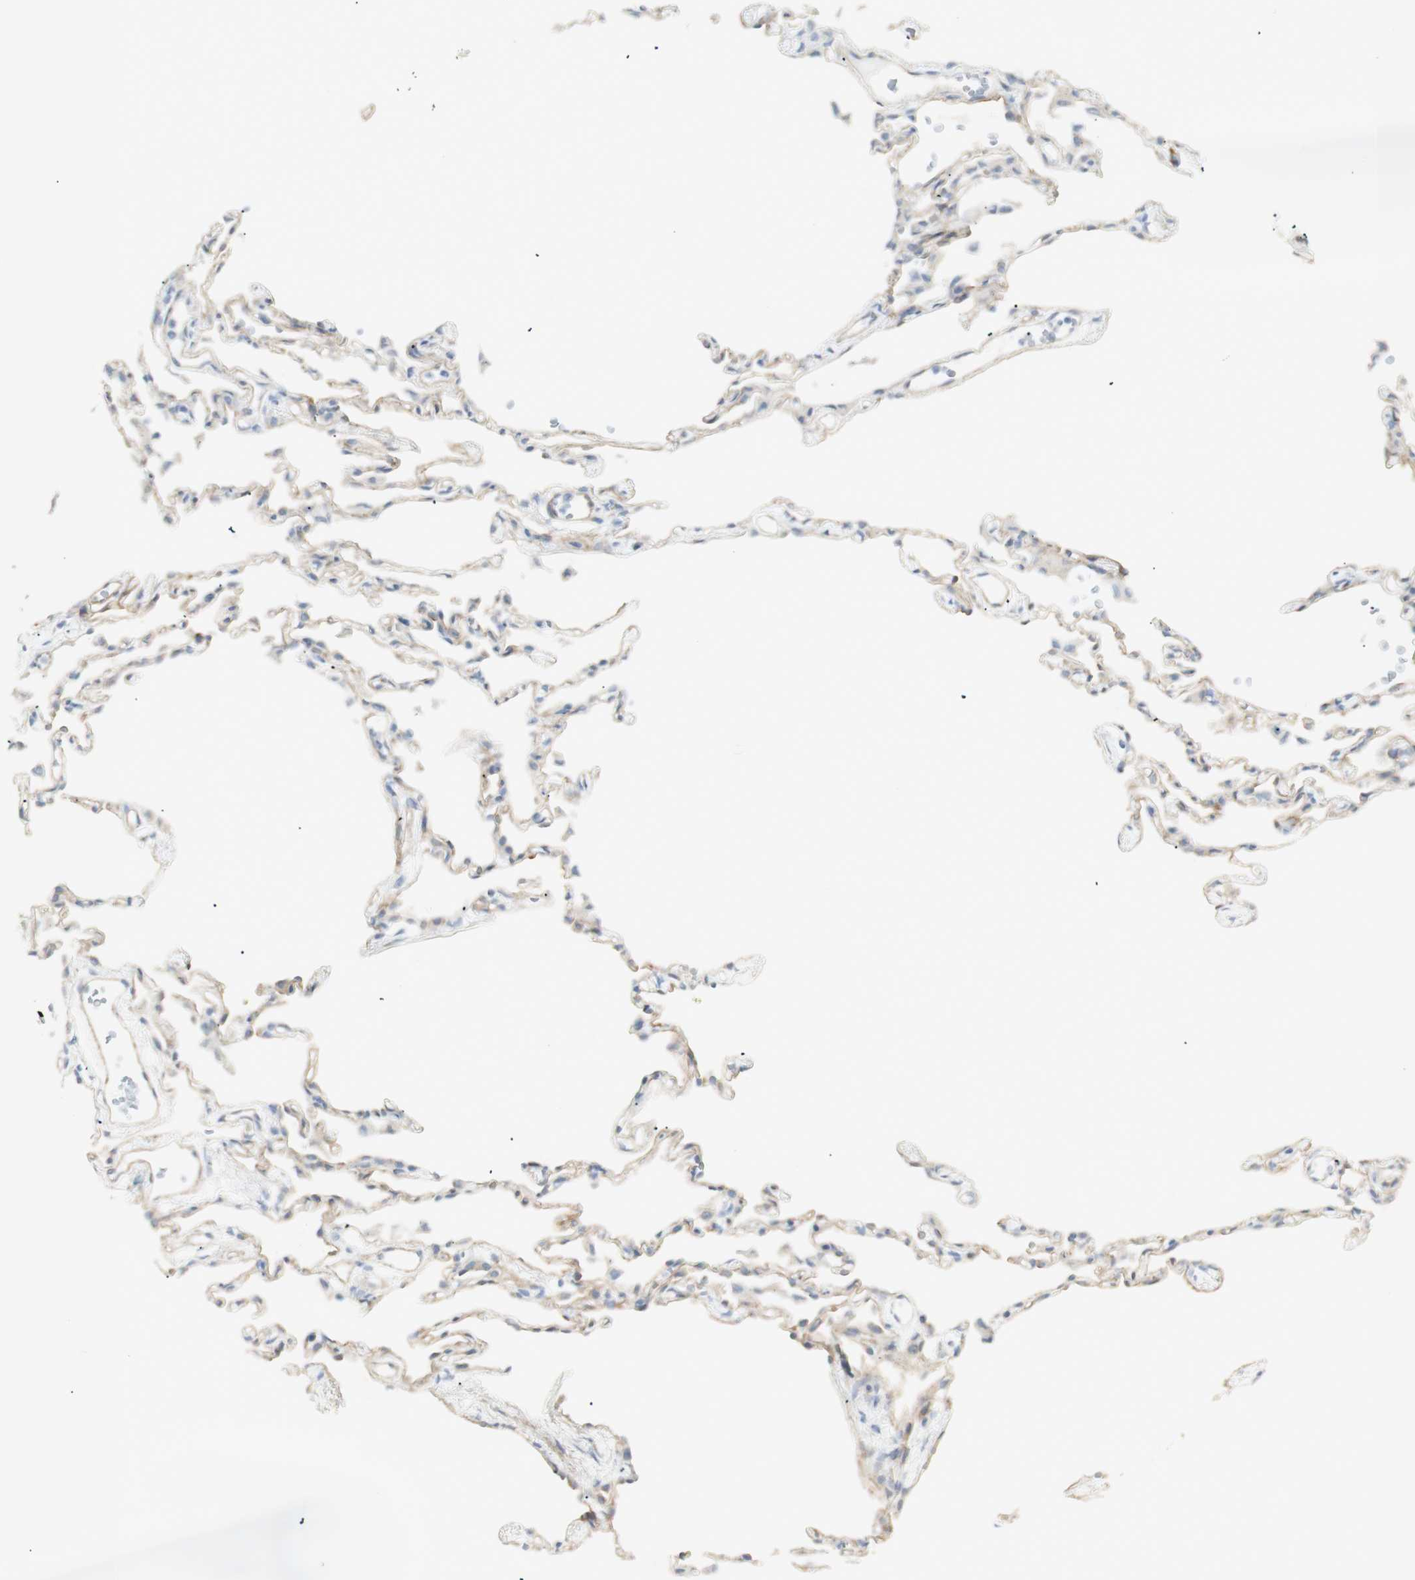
{"staining": {"intensity": "weak", "quantity": "25%-75%", "location": "cytoplasmic/membranous"}, "tissue": "lung", "cell_type": "Alveolar cells", "image_type": "normal", "snomed": [{"axis": "morphology", "description": "Normal tissue, NOS"}, {"axis": "topography", "description": "Lung"}], "caption": "High-magnification brightfield microscopy of unremarkable lung stained with DAB (3,3'-diaminobenzidine) (brown) and counterstained with hematoxylin (blue). alveolar cells exhibit weak cytoplasmic/membranous positivity is present in about25%-75% of cells. Using DAB (3,3'-diaminobenzidine) (brown) and hematoxylin (blue) stains, captured at high magnification using brightfield microscopy.", "gene": "NDST4", "patient": {"sex": "female", "age": 49}}